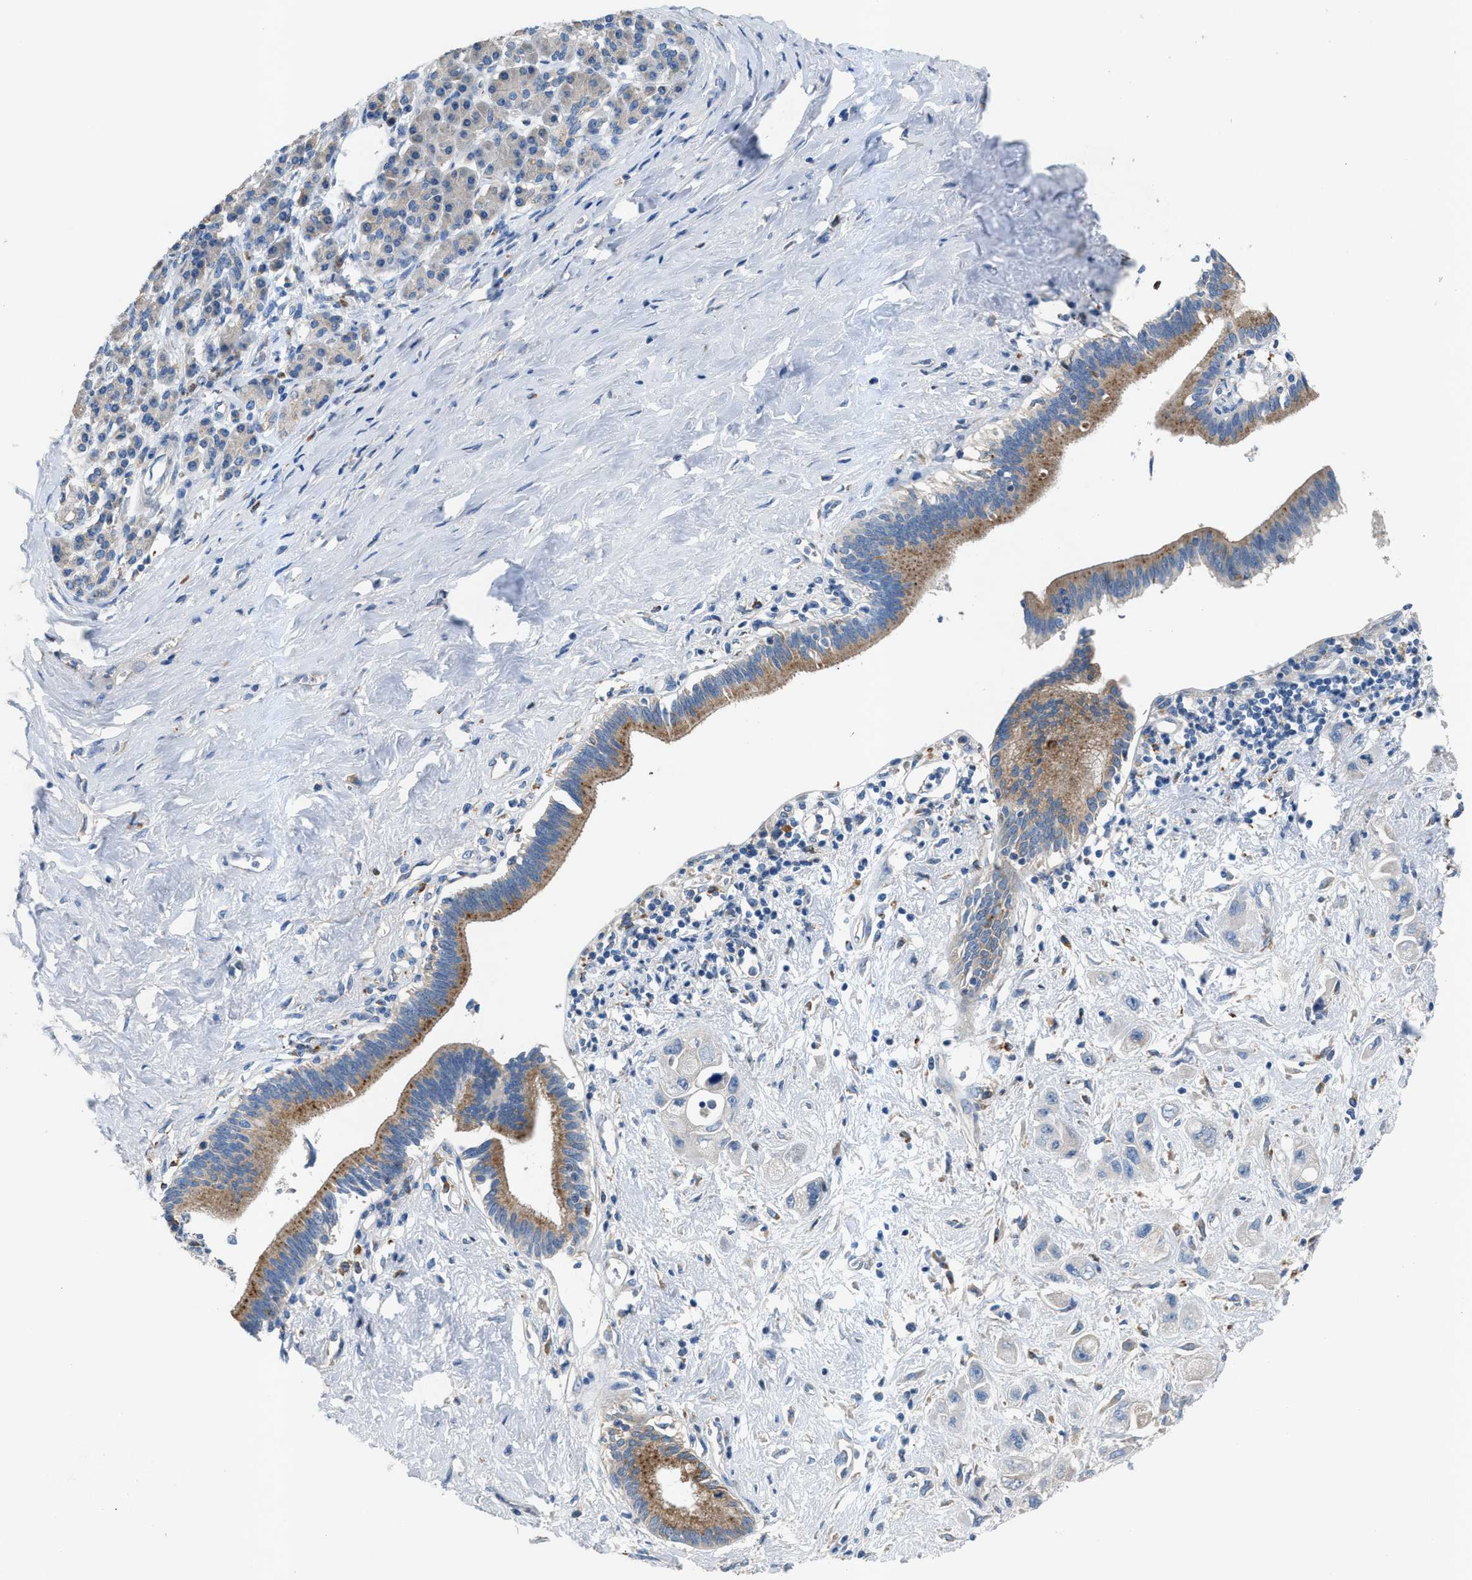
{"staining": {"intensity": "moderate", "quantity": ">75%", "location": "cytoplasmic/membranous"}, "tissue": "pancreatic cancer", "cell_type": "Tumor cells", "image_type": "cancer", "snomed": [{"axis": "morphology", "description": "Adenocarcinoma, NOS"}, {"axis": "topography", "description": "Pancreas"}], "caption": "Pancreatic cancer (adenocarcinoma) tissue displays moderate cytoplasmic/membranous positivity in approximately >75% of tumor cells", "gene": "AOAH", "patient": {"sex": "female", "age": 66}}